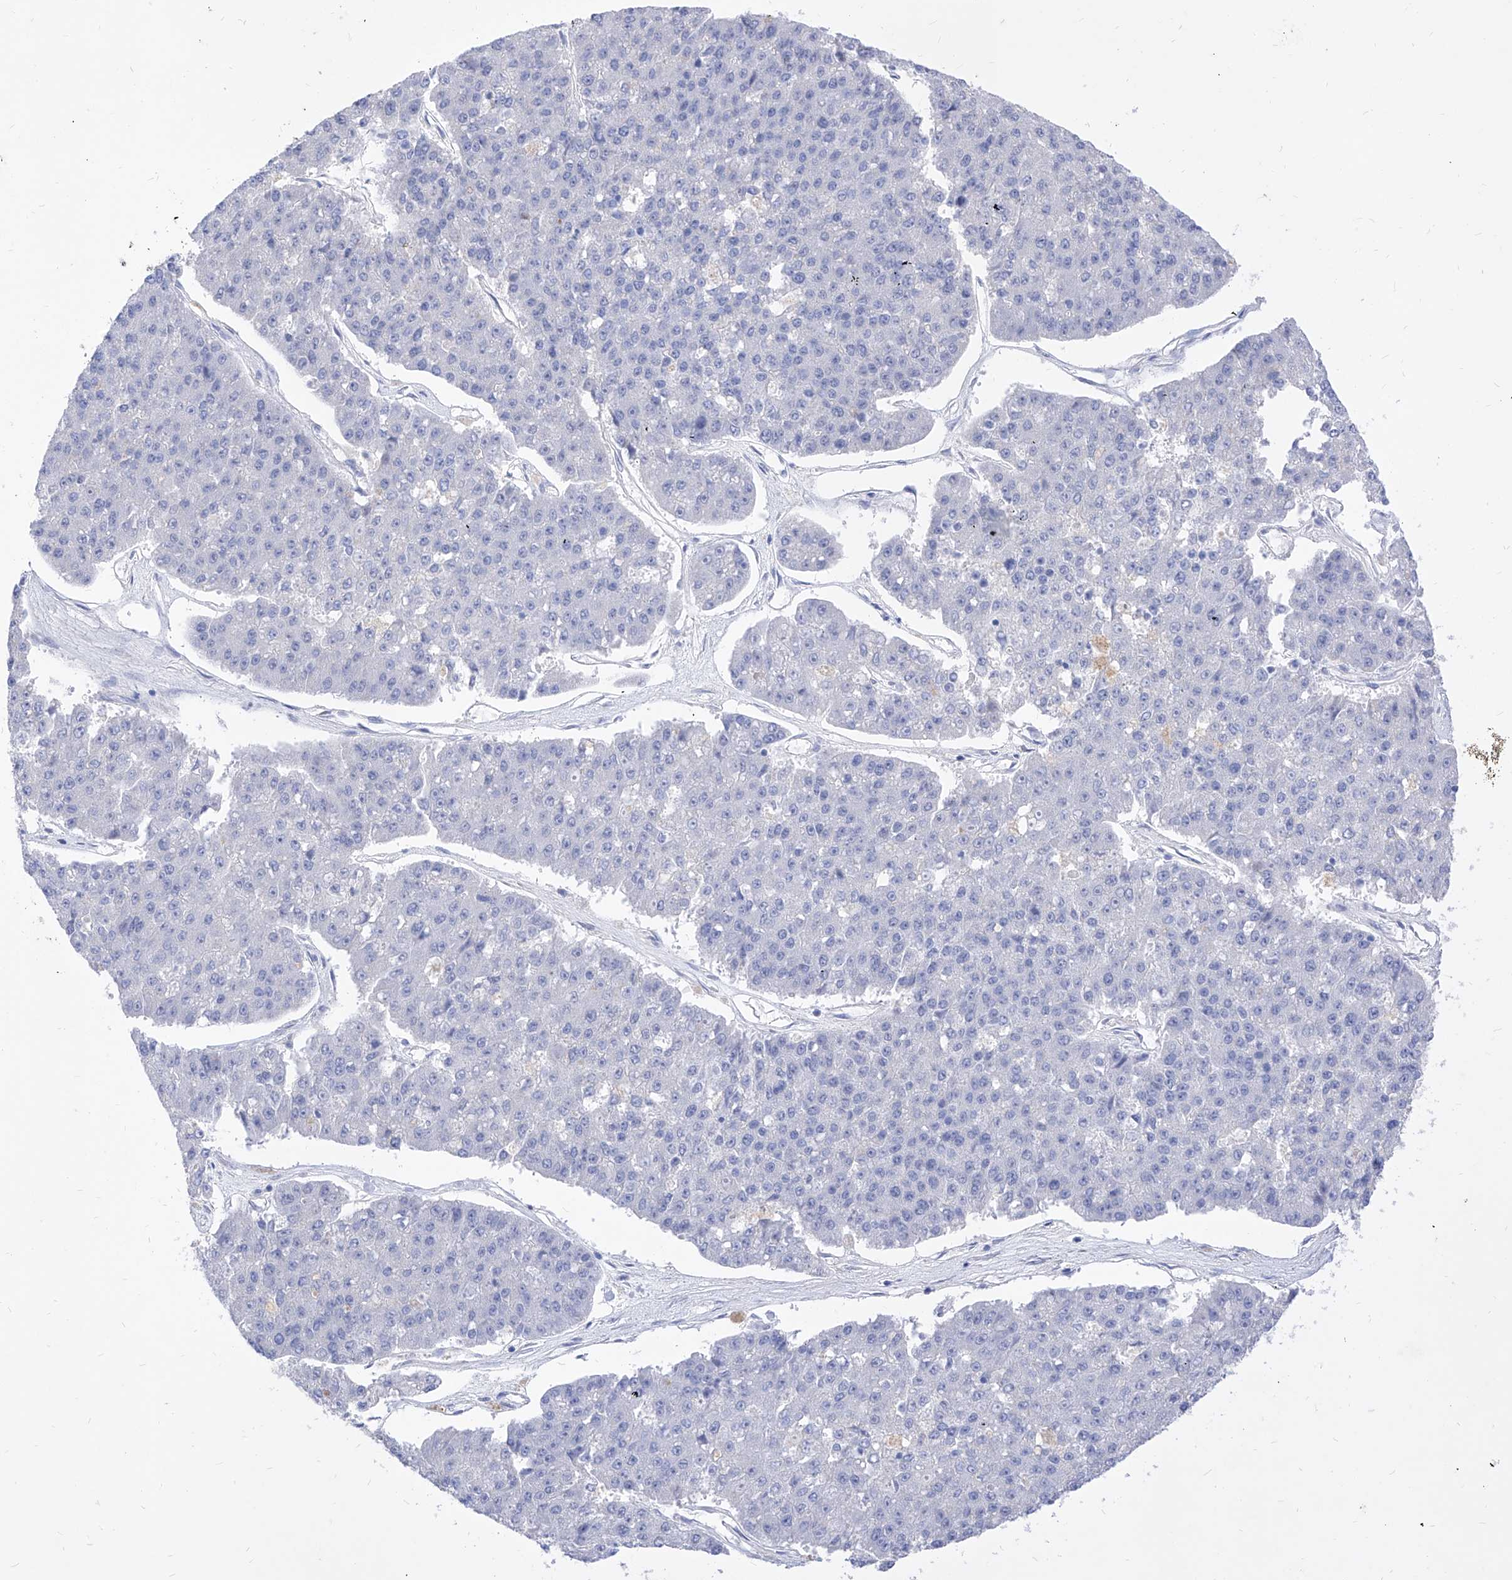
{"staining": {"intensity": "negative", "quantity": "none", "location": "none"}, "tissue": "pancreatic cancer", "cell_type": "Tumor cells", "image_type": "cancer", "snomed": [{"axis": "morphology", "description": "Adenocarcinoma, NOS"}, {"axis": "topography", "description": "Pancreas"}], "caption": "Tumor cells show no significant expression in pancreatic cancer (adenocarcinoma).", "gene": "VAX1", "patient": {"sex": "male", "age": 50}}